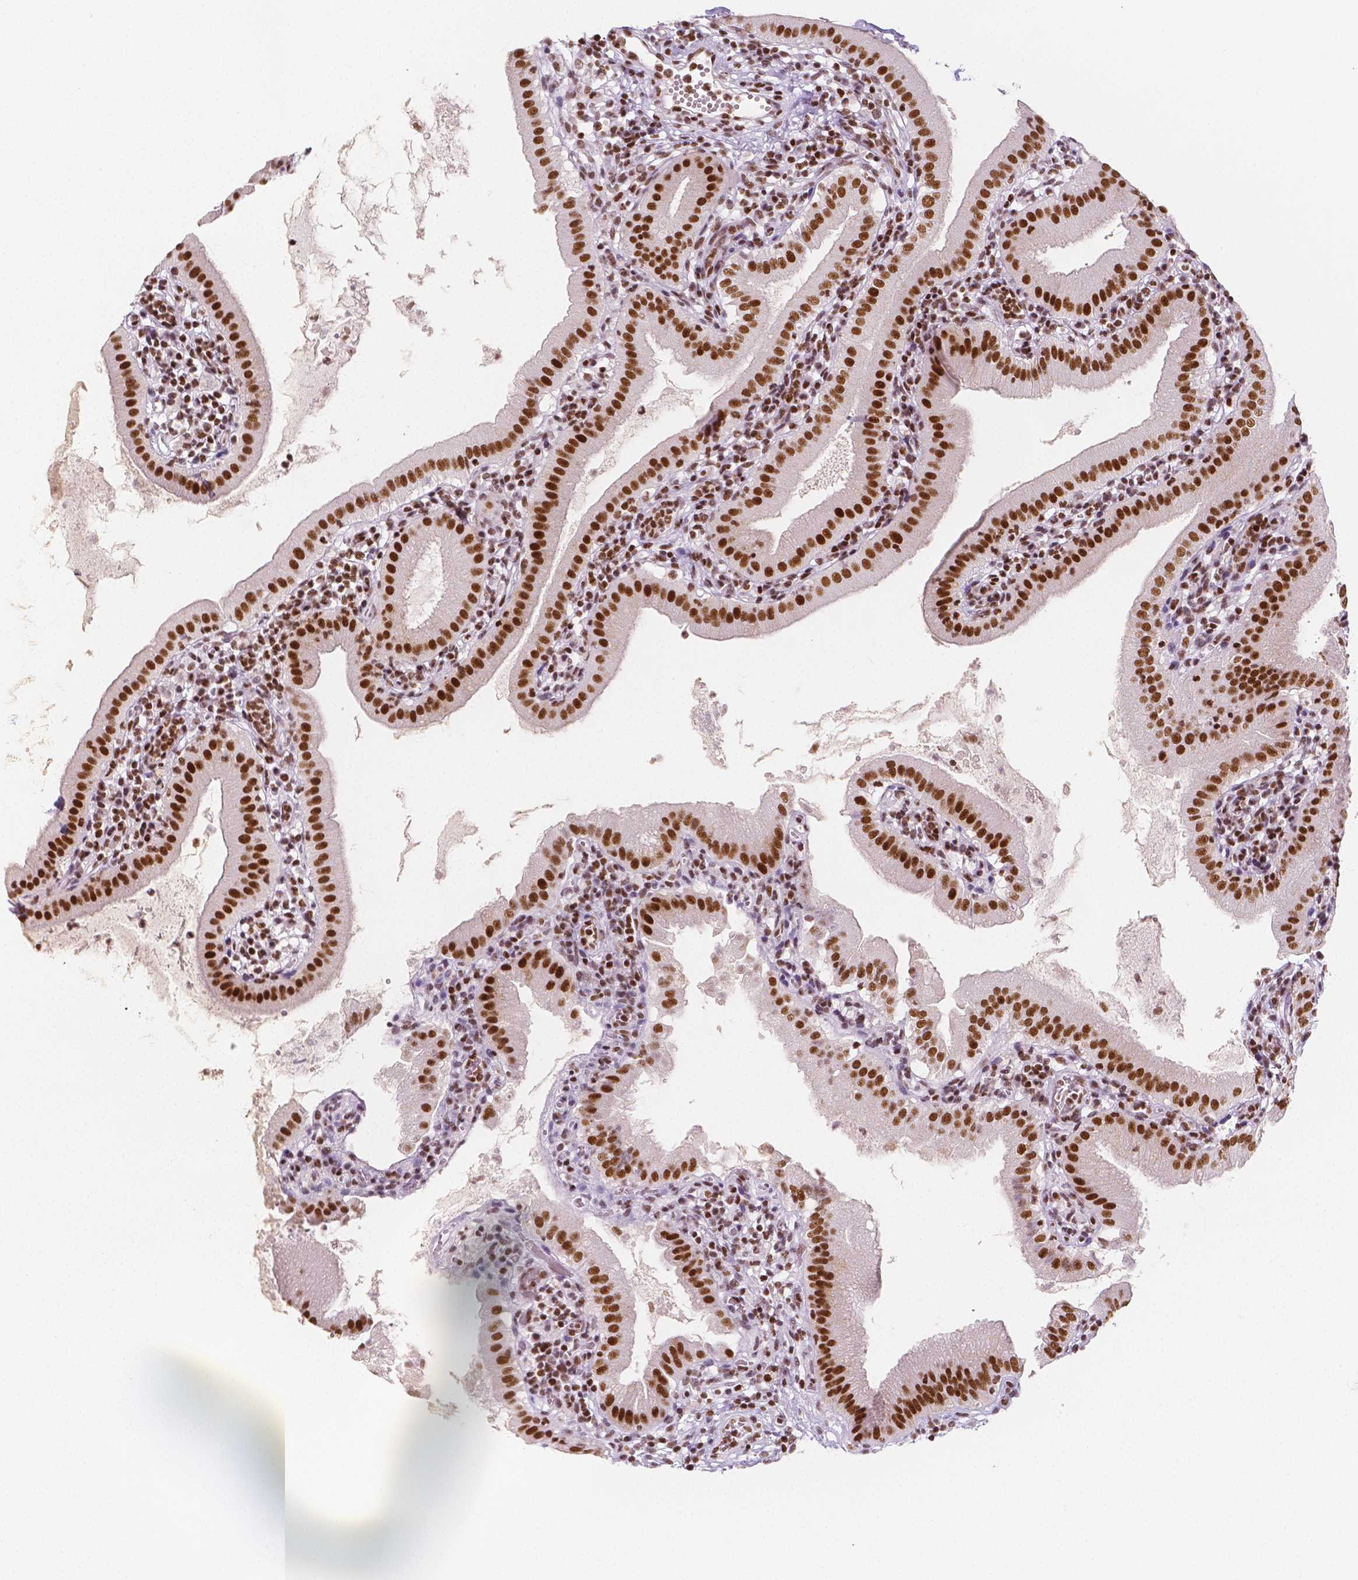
{"staining": {"intensity": "strong", "quantity": ">75%", "location": "nuclear"}, "tissue": "gallbladder", "cell_type": "Glandular cells", "image_type": "normal", "snomed": [{"axis": "morphology", "description": "Normal tissue, NOS"}, {"axis": "topography", "description": "Gallbladder"}], "caption": "A micrograph showing strong nuclear positivity in about >75% of glandular cells in normal gallbladder, as visualized by brown immunohistochemical staining.", "gene": "HDAC1", "patient": {"sex": "female", "age": 65}}